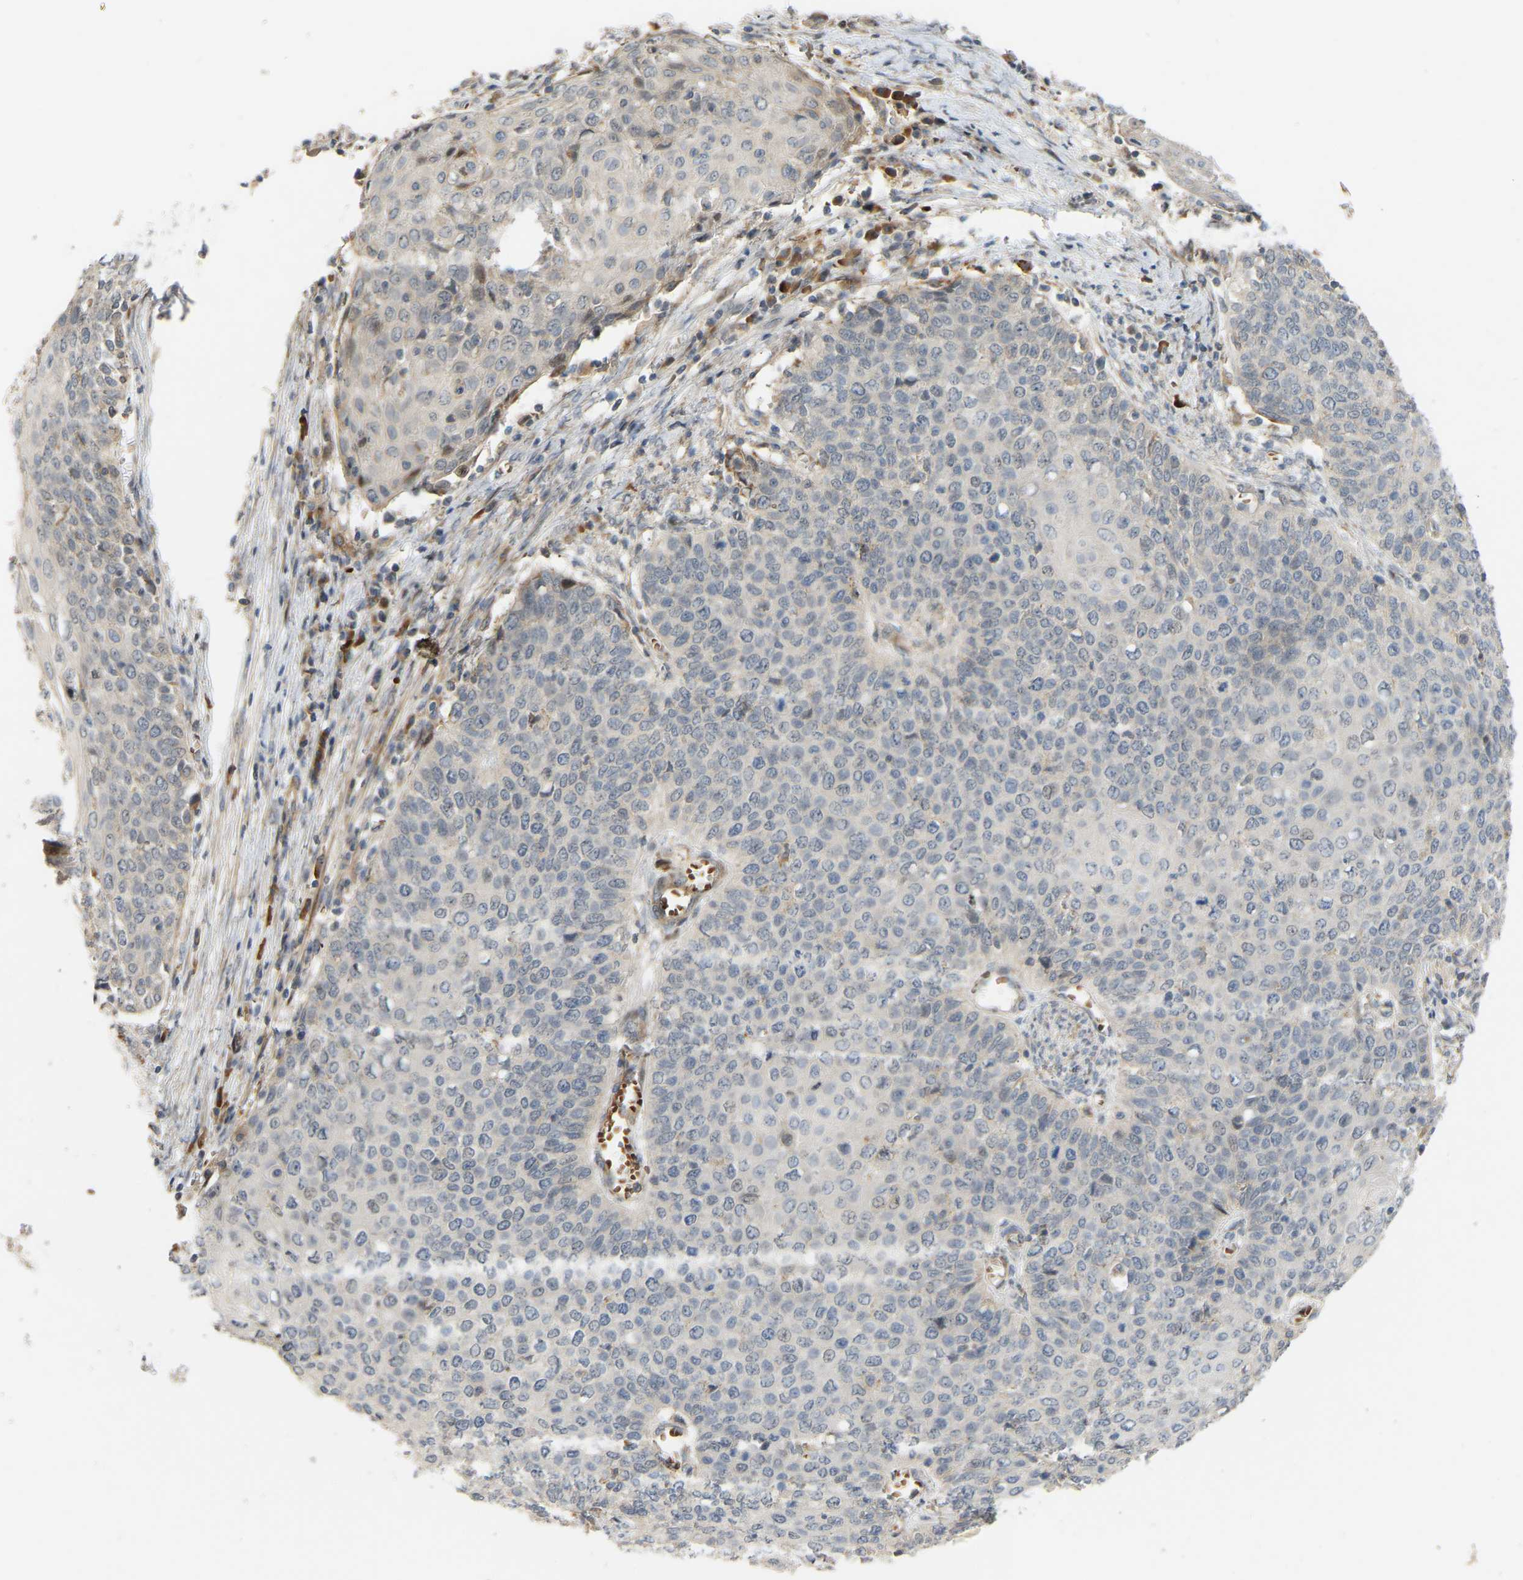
{"staining": {"intensity": "negative", "quantity": "none", "location": "none"}, "tissue": "cervical cancer", "cell_type": "Tumor cells", "image_type": "cancer", "snomed": [{"axis": "morphology", "description": "Squamous cell carcinoma, NOS"}, {"axis": "topography", "description": "Cervix"}], "caption": "An IHC micrograph of squamous cell carcinoma (cervical) is shown. There is no staining in tumor cells of squamous cell carcinoma (cervical).", "gene": "POGLUT2", "patient": {"sex": "female", "age": 39}}